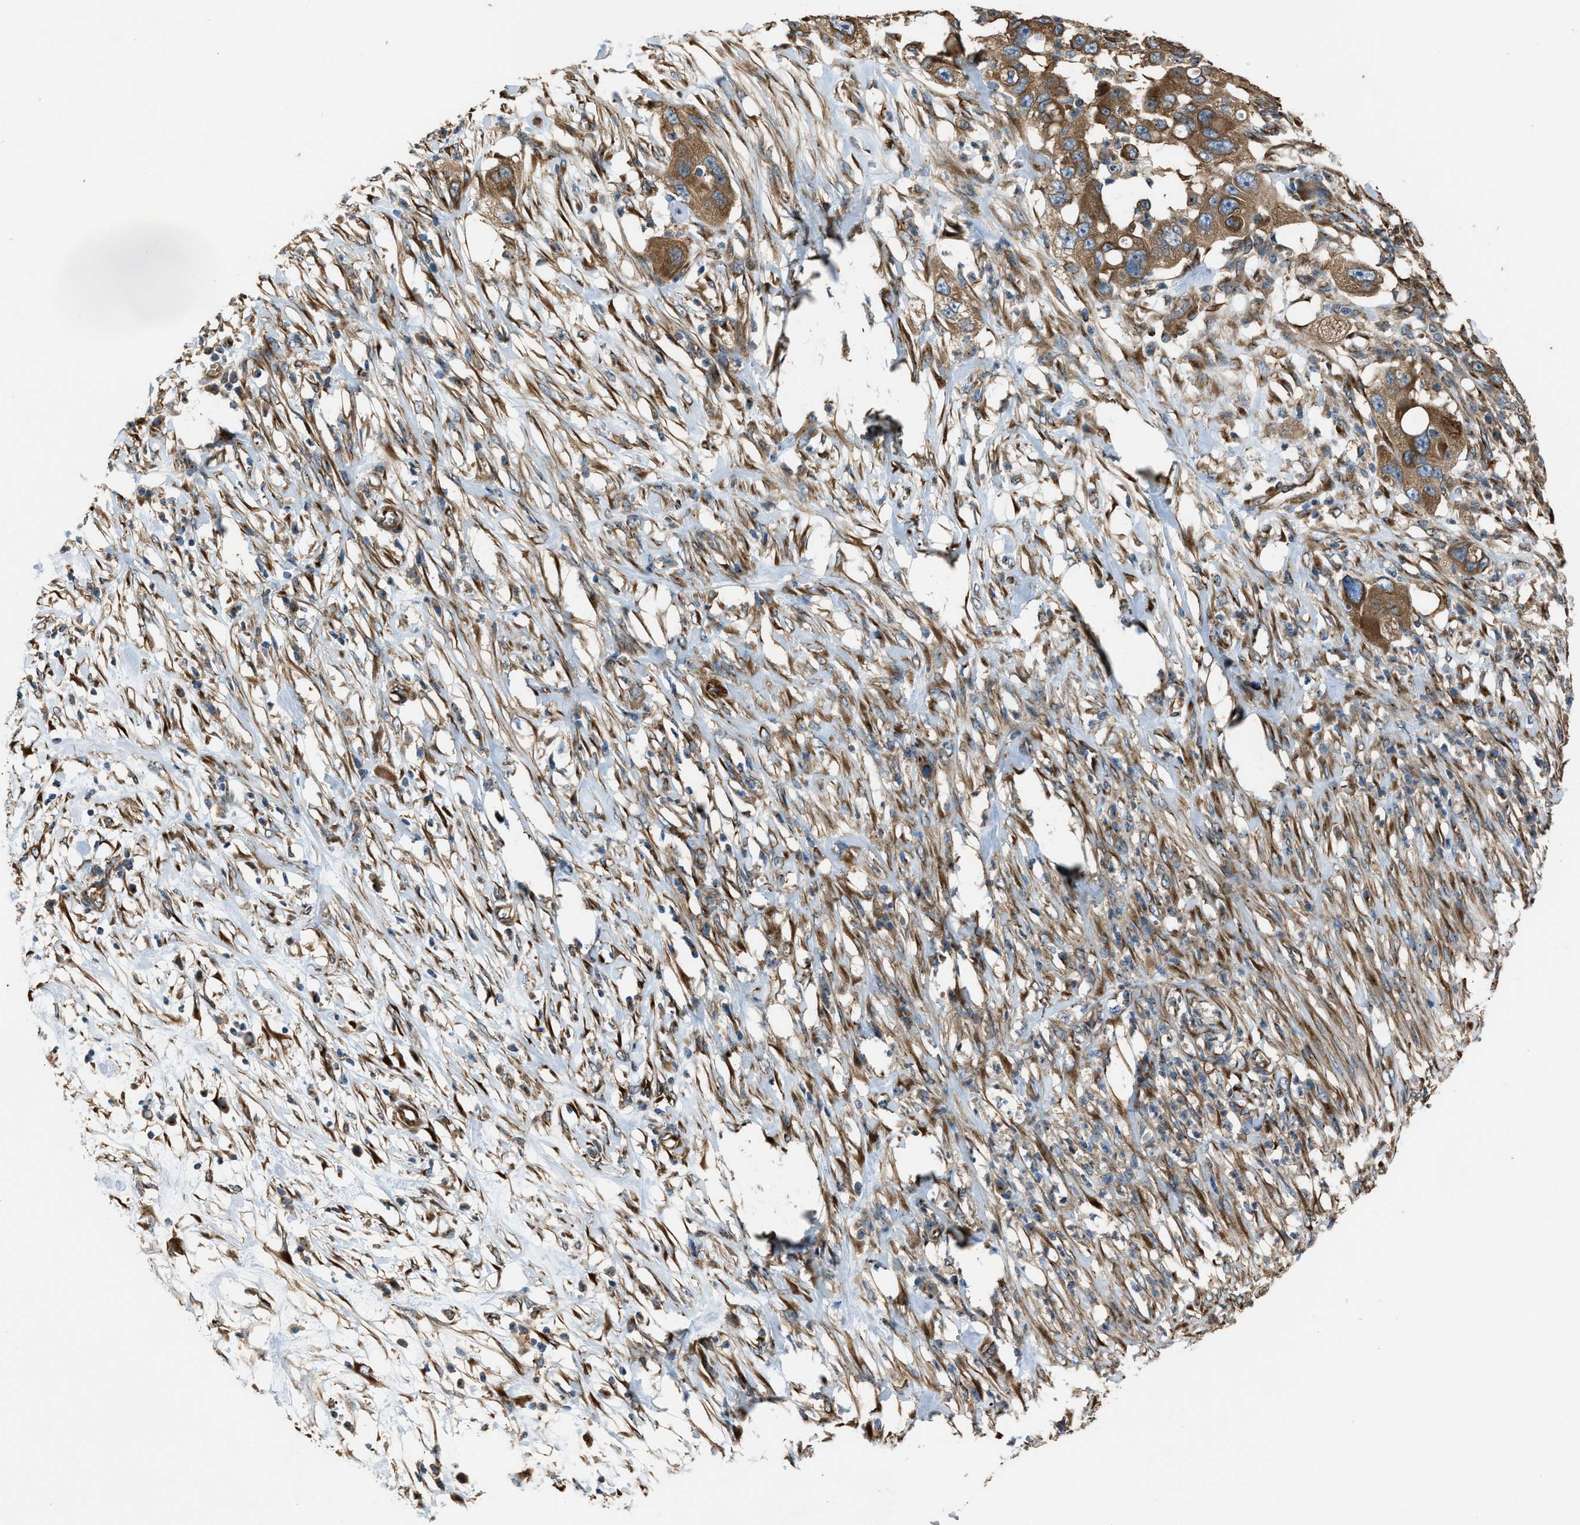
{"staining": {"intensity": "moderate", "quantity": ">75%", "location": "cytoplasmic/membranous"}, "tissue": "pancreatic cancer", "cell_type": "Tumor cells", "image_type": "cancer", "snomed": [{"axis": "morphology", "description": "Adenocarcinoma, NOS"}, {"axis": "topography", "description": "Pancreas"}], "caption": "Immunohistochemistry (IHC) (DAB) staining of human pancreatic cancer (adenocarcinoma) displays moderate cytoplasmic/membranous protein positivity in about >75% of tumor cells. (DAB (3,3'-diaminobenzidine) = brown stain, brightfield microscopy at high magnification).", "gene": "TRPC1", "patient": {"sex": "female", "age": 78}}